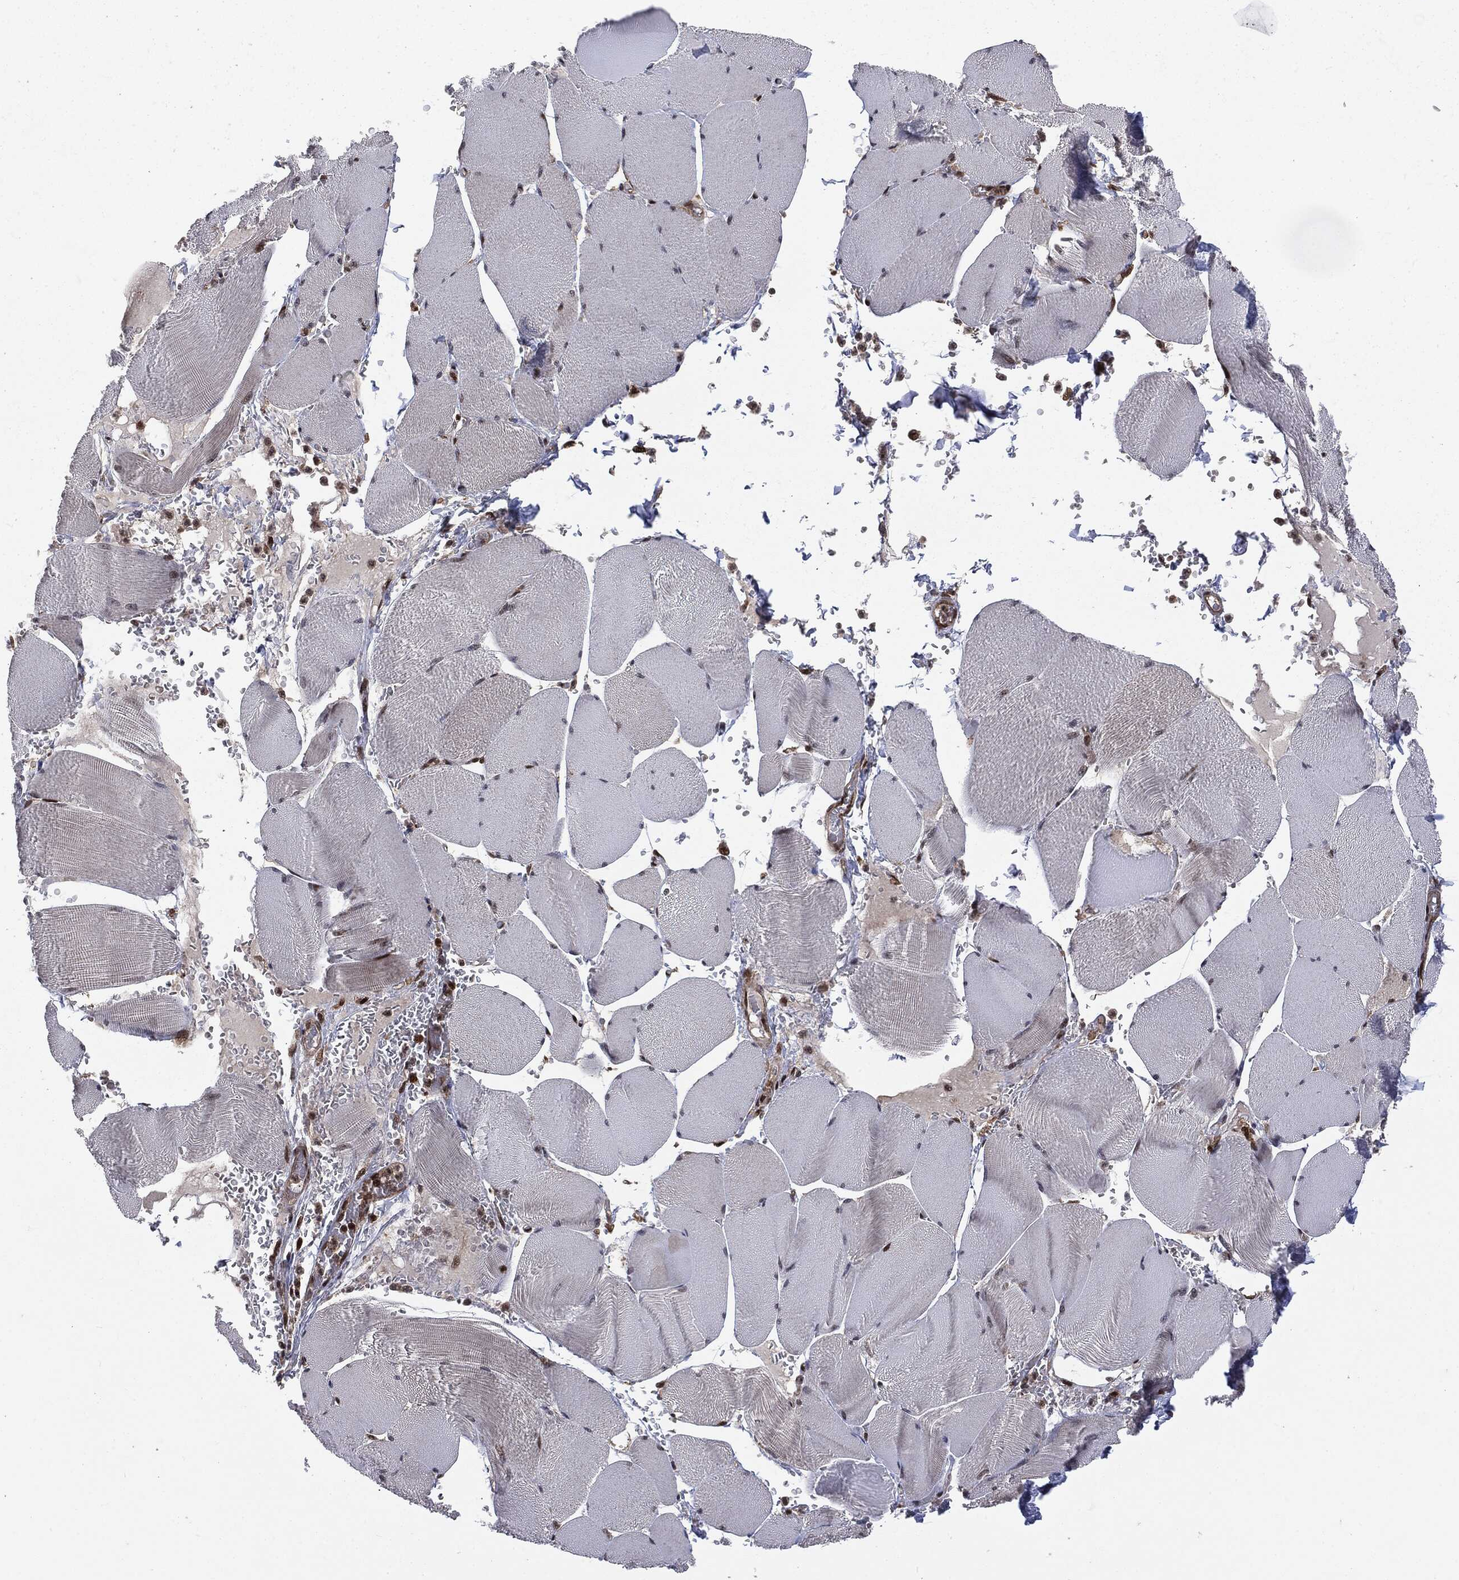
{"staining": {"intensity": "moderate", "quantity": "25%-75%", "location": "nuclear"}, "tissue": "skeletal muscle", "cell_type": "Myocytes", "image_type": "normal", "snomed": [{"axis": "morphology", "description": "Normal tissue, NOS"}, {"axis": "topography", "description": "Skeletal muscle"}], "caption": "Skeletal muscle stained with IHC reveals moderate nuclear staining in approximately 25%-75% of myocytes.", "gene": "PTPA", "patient": {"sex": "male", "age": 56}}